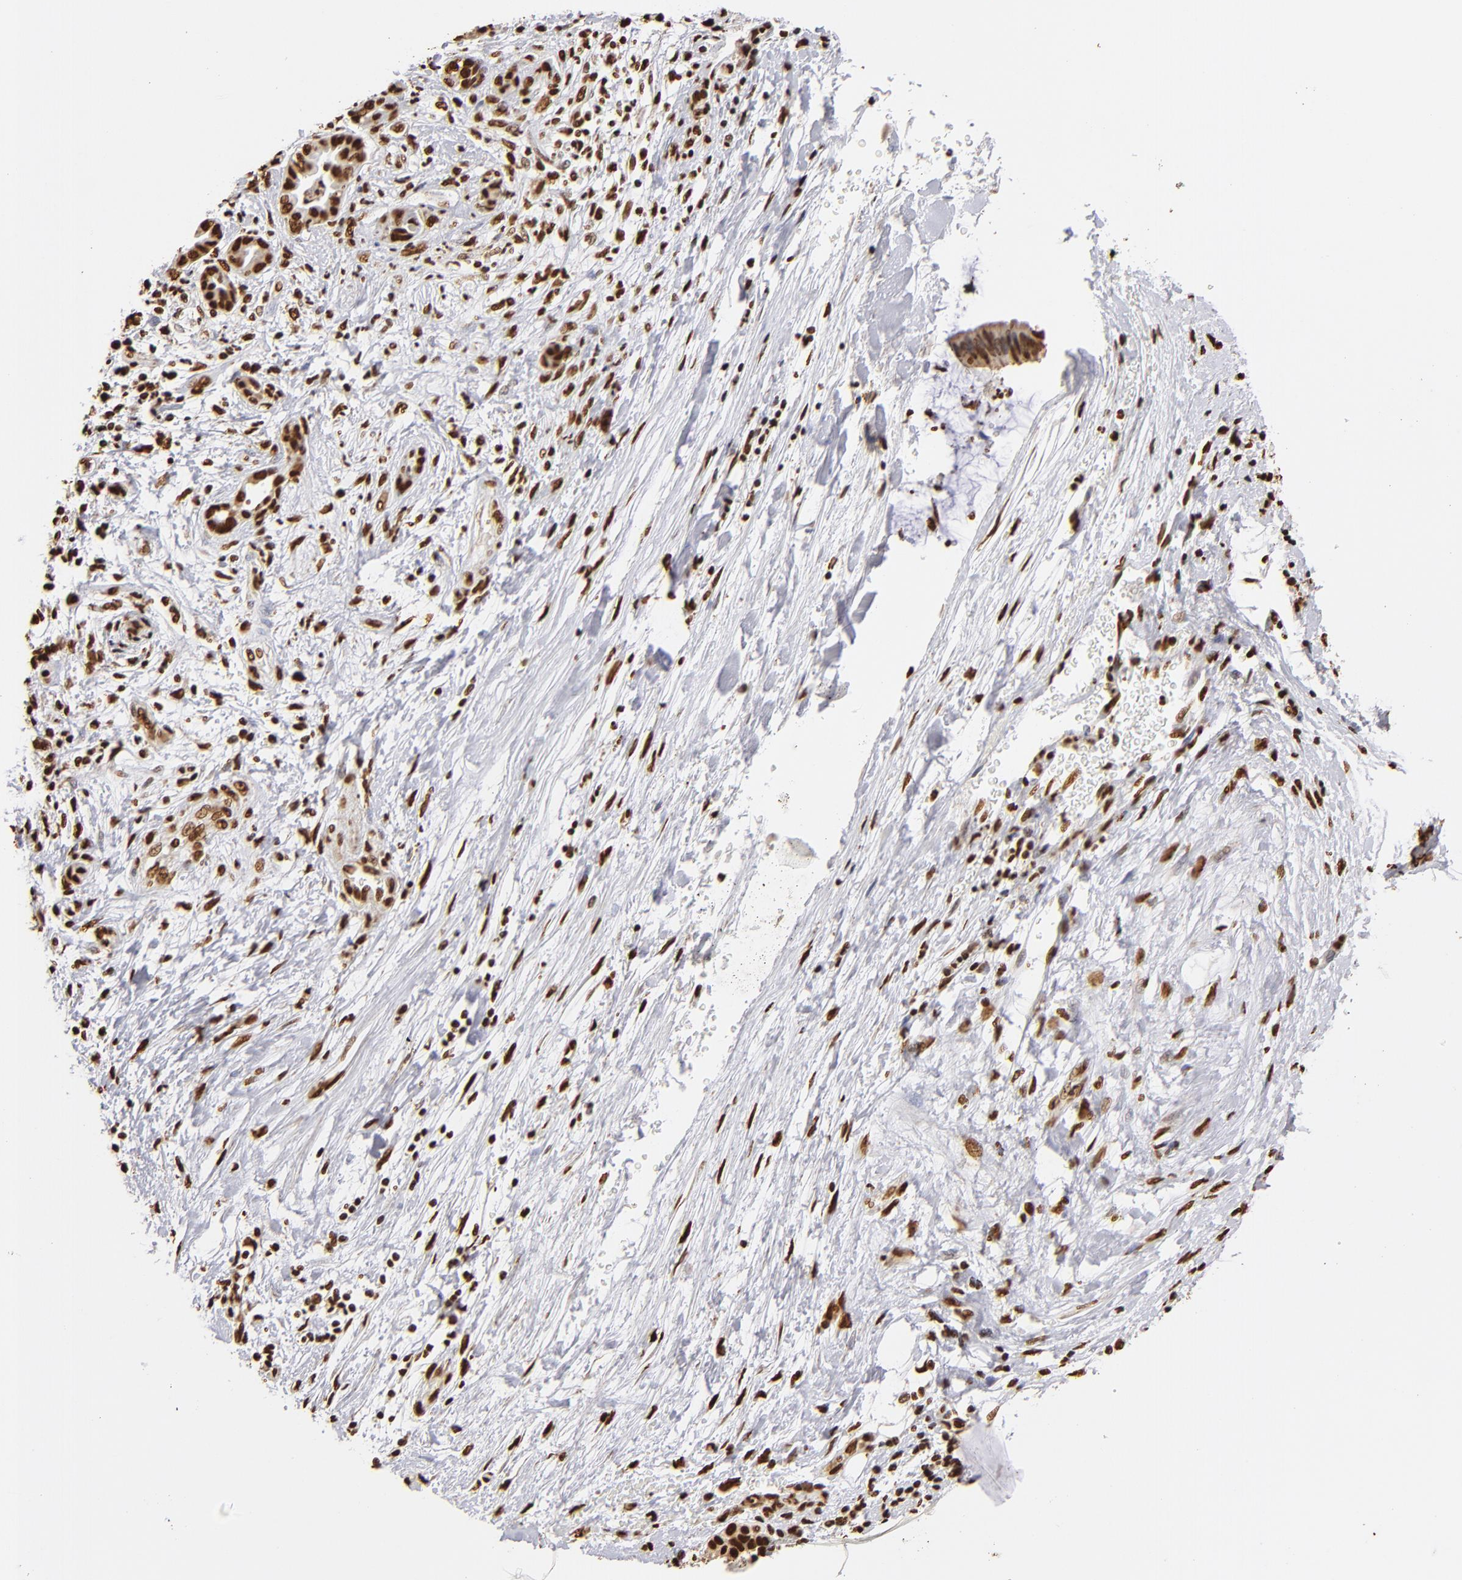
{"staining": {"intensity": "strong", "quantity": ">75%", "location": "nuclear"}, "tissue": "pancreatic cancer", "cell_type": "Tumor cells", "image_type": "cancer", "snomed": [{"axis": "morphology", "description": "Adenocarcinoma, NOS"}, {"axis": "topography", "description": "Pancreas"}], "caption": "Protein analysis of adenocarcinoma (pancreatic) tissue displays strong nuclear expression in about >75% of tumor cells.", "gene": "ILF3", "patient": {"sex": "female", "age": 70}}